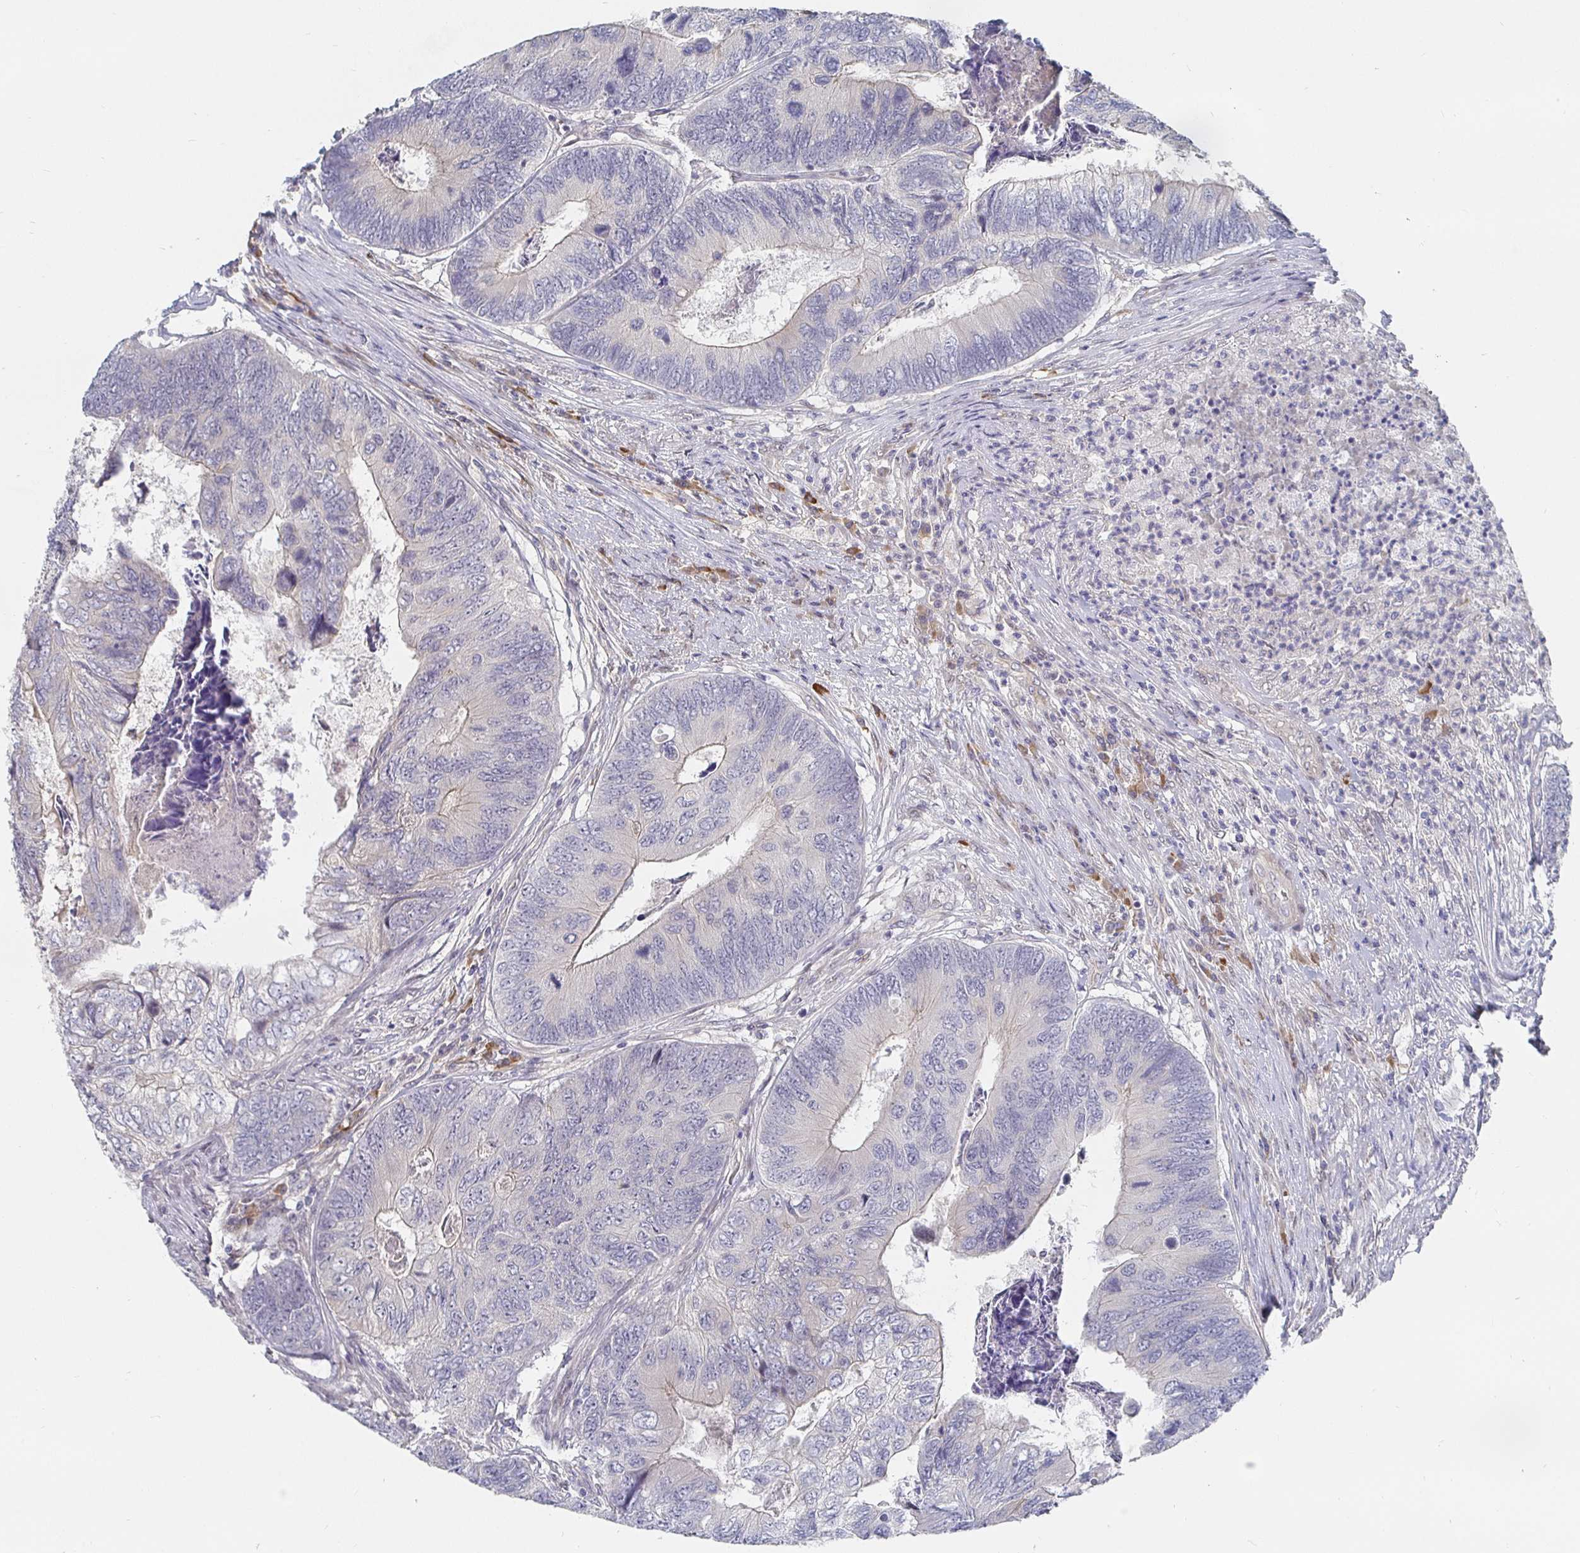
{"staining": {"intensity": "negative", "quantity": "none", "location": "none"}, "tissue": "colorectal cancer", "cell_type": "Tumor cells", "image_type": "cancer", "snomed": [{"axis": "morphology", "description": "Adenocarcinoma, NOS"}, {"axis": "topography", "description": "Colon"}], "caption": "Tumor cells show no significant expression in colorectal adenocarcinoma.", "gene": "MEIS1", "patient": {"sex": "female", "age": 67}}